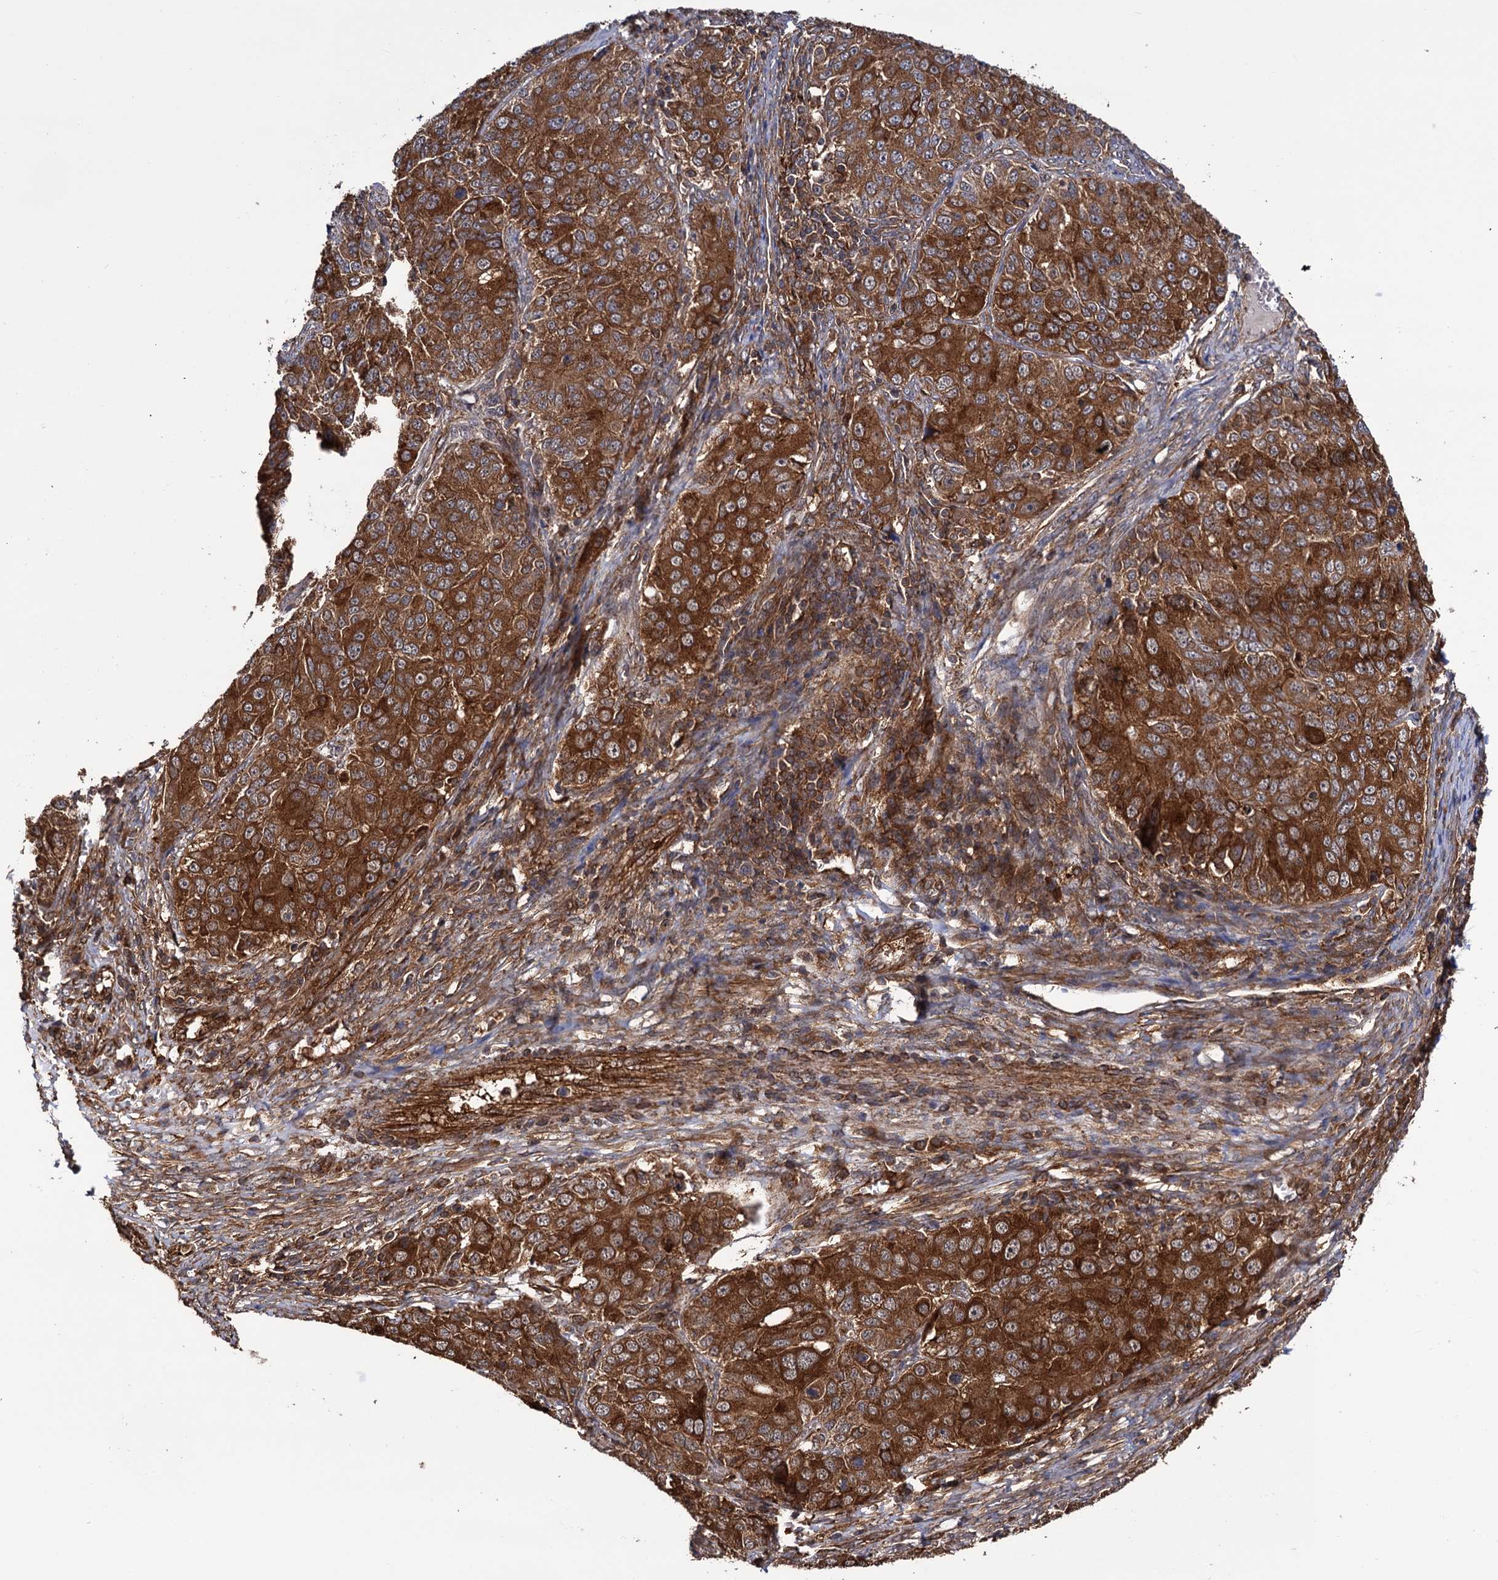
{"staining": {"intensity": "strong", "quantity": ">75%", "location": "cytoplasmic/membranous"}, "tissue": "ovarian cancer", "cell_type": "Tumor cells", "image_type": "cancer", "snomed": [{"axis": "morphology", "description": "Carcinoma, endometroid"}, {"axis": "topography", "description": "Ovary"}], "caption": "DAB immunohistochemical staining of ovarian cancer demonstrates strong cytoplasmic/membranous protein expression in approximately >75% of tumor cells.", "gene": "ATP8B4", "patient": {"sex": "female", "age": 51}}